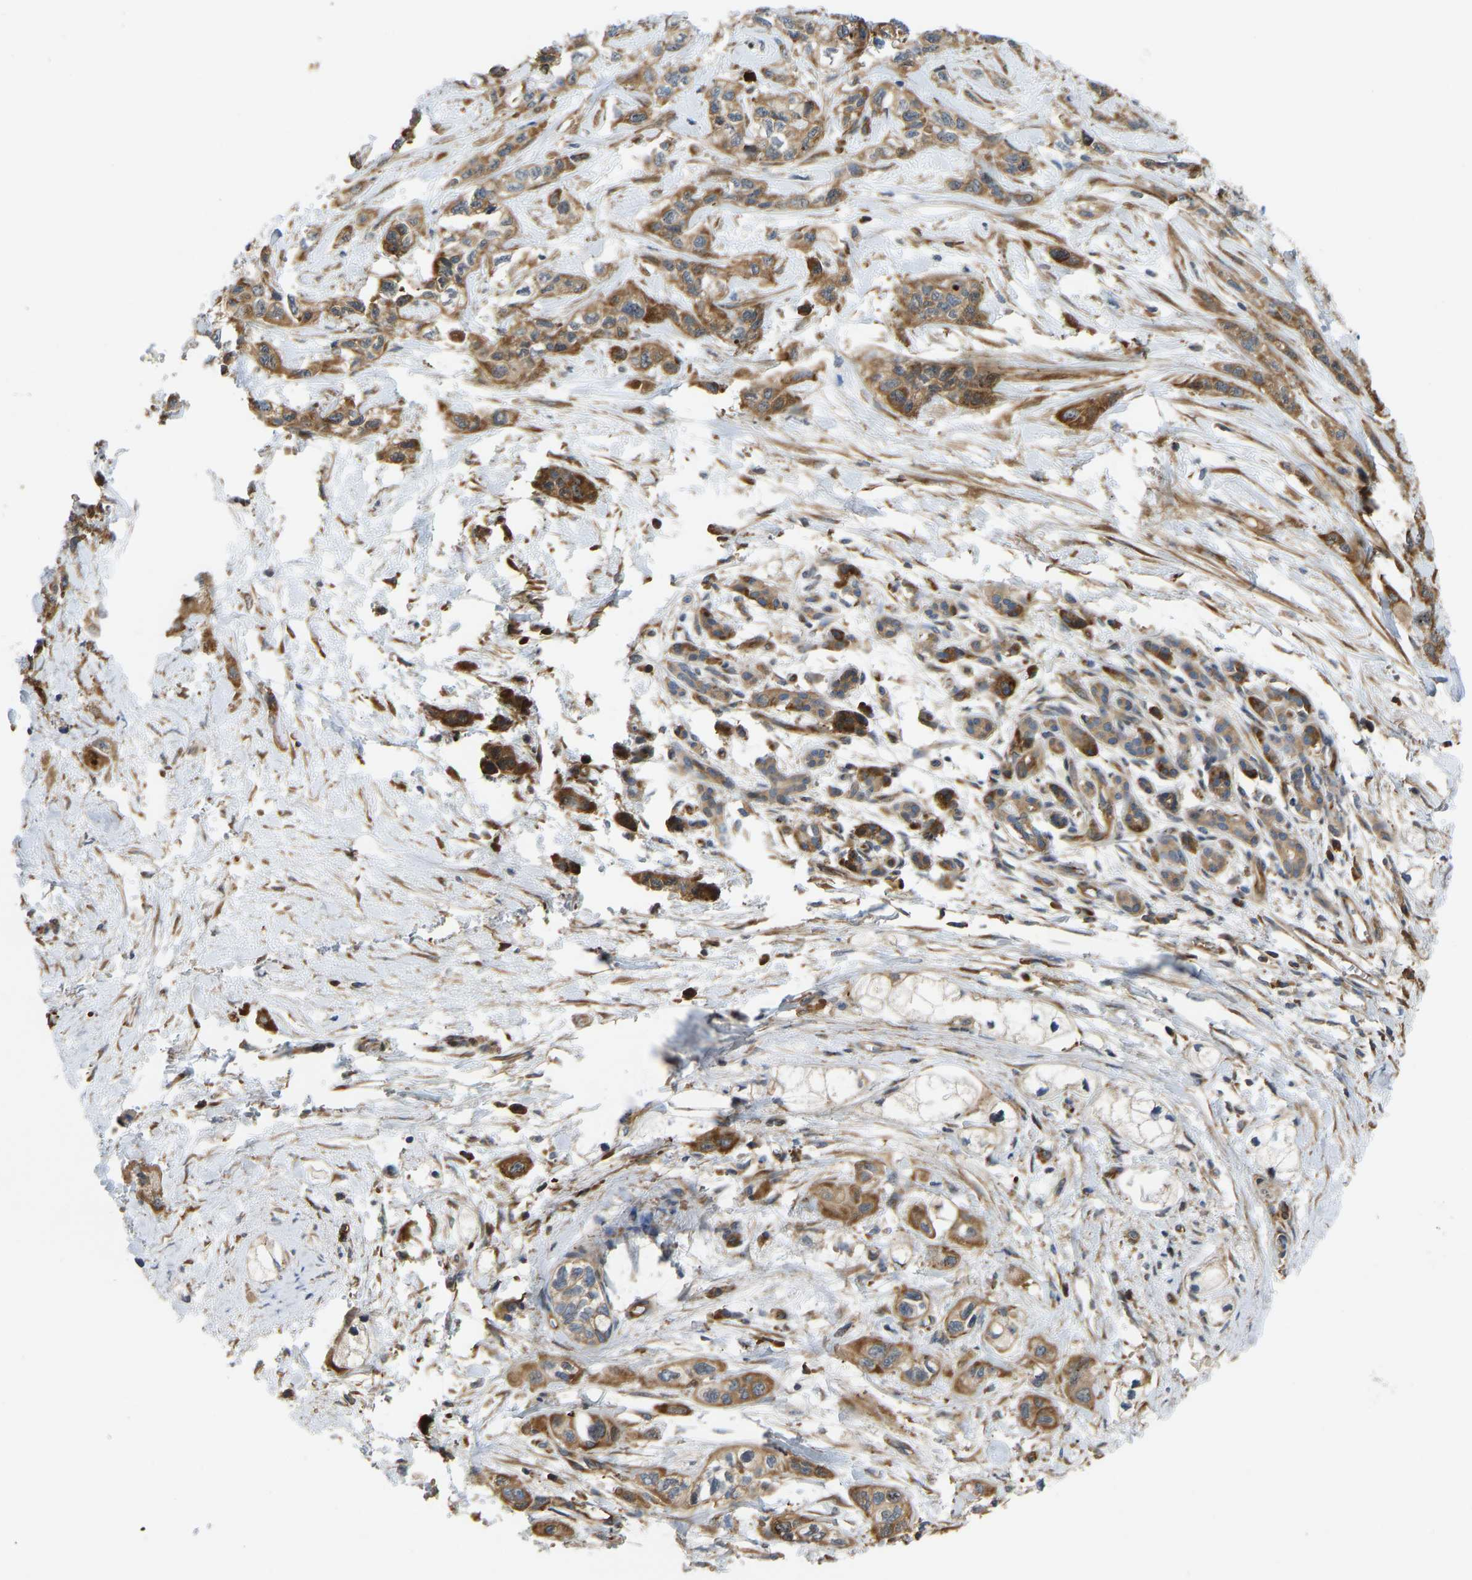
{"staining": {"intensity": "moderate", "quantity": ">75%", "location": "cytoplasmic/membranous"}, "tissue": "pancreatic cancer", "cell_type": "Tumor cells", "image_type": "cancer", "snomed": [{"axis": "morphology", "description": "Adenocarcinoma, NOS"}, {"axis": "topography", "description": "Pancreas"}], "caption": "A high-resolution micrograph shows immunohistochemistry (IHC) staining of pancreatic cancer (adenocarcinoma), which reveals moderate cytoplasmic/membranous staining in approximately >75% of tumor cells.", "gene": "RASGRF2", "patient": {"sex": "male", "age": 74}}